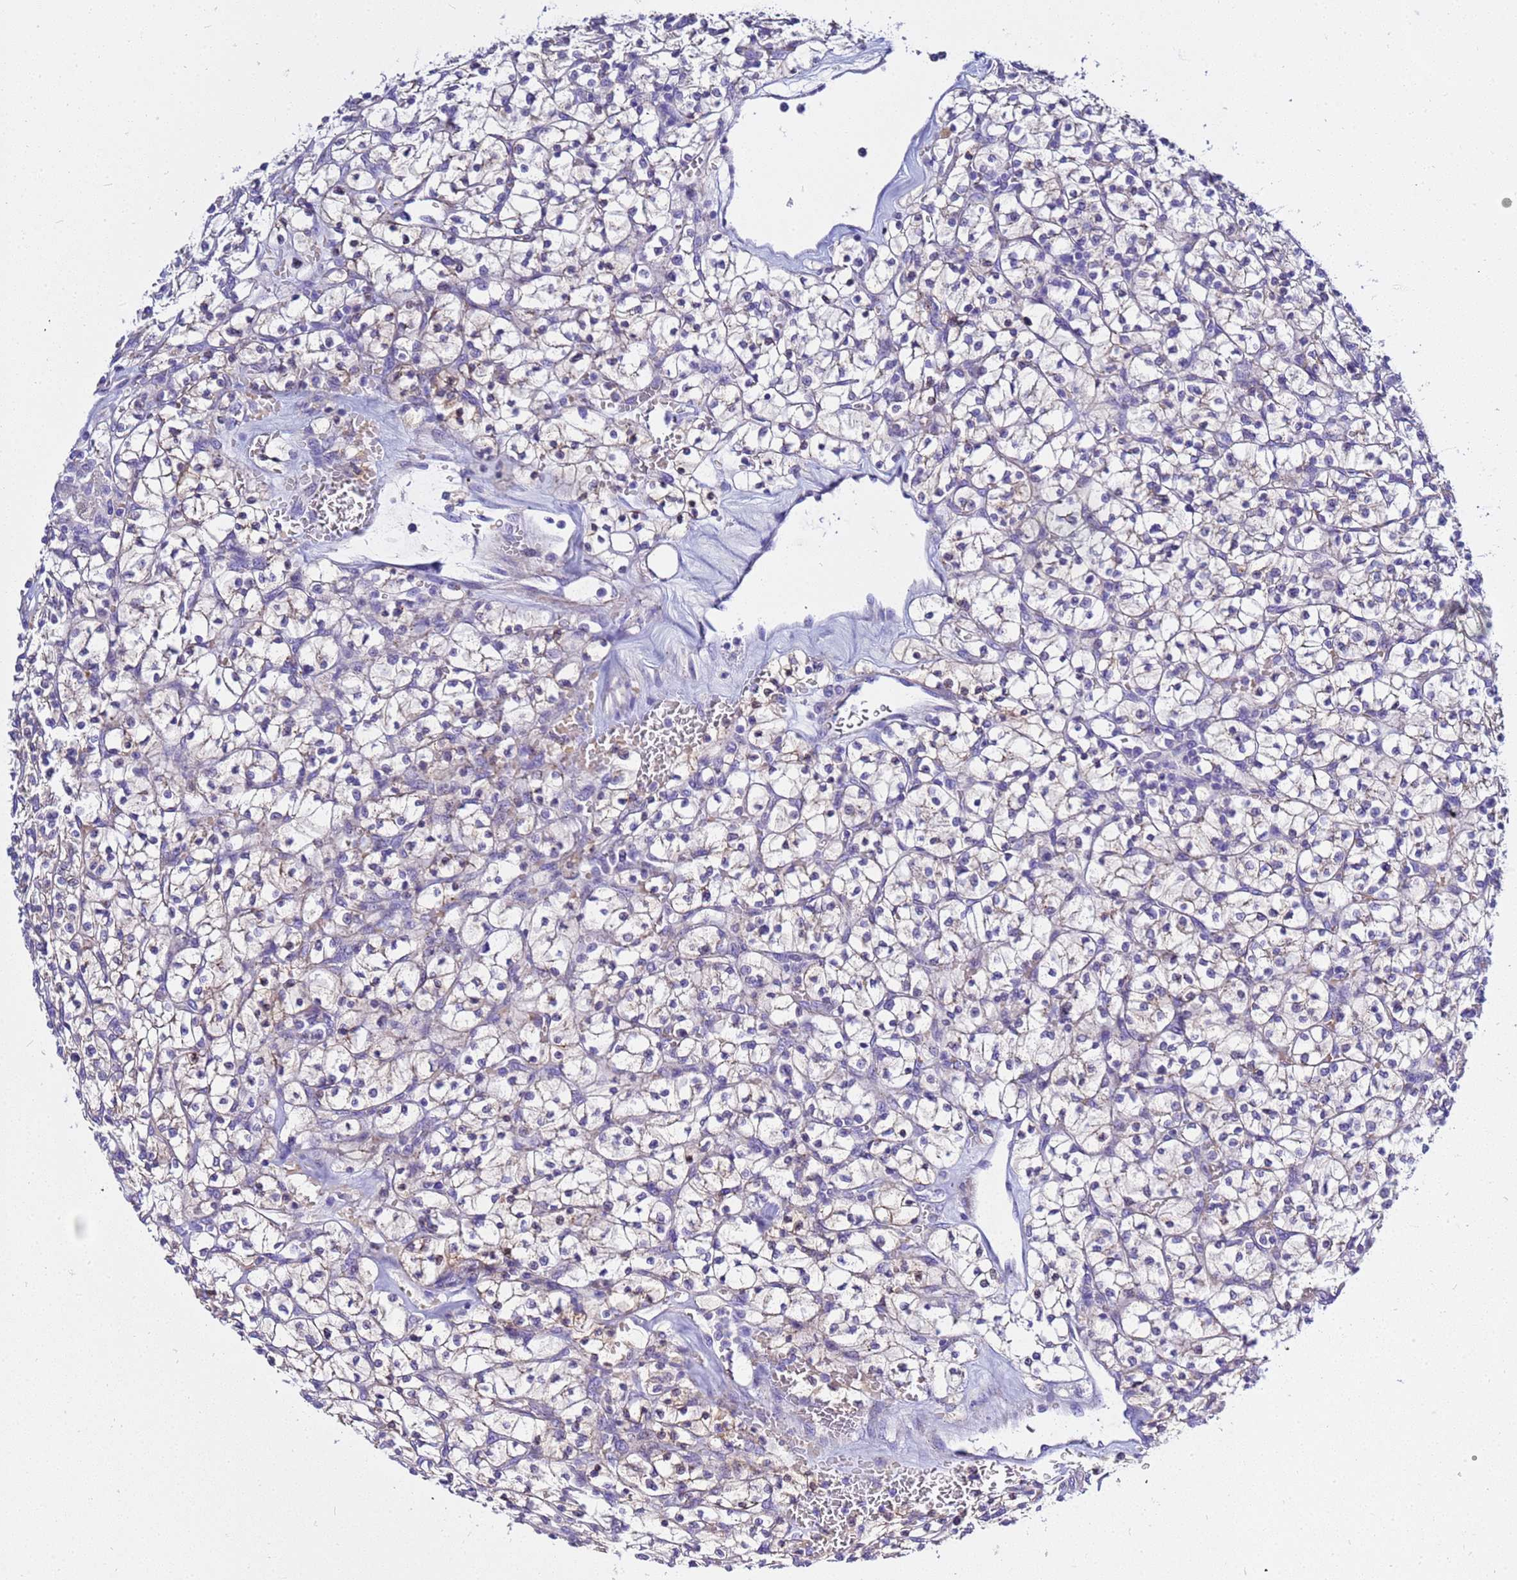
{"staining": {"intensity": "negative", "quantity": "none", "location": "none"}, "tissue": "renal cancer", "cell_type": "Tumor cells", "image_type": "cancer", "snomed": [{"axis": "morphology", "description": "Adenocarcinoma, NOS"}, {"axis": "topography", "description": "Kidney"}], "caption": "The micrograph demonstrates no staining of tumor cells in renal cancer.", "gene": "USP18", "patient": {"sex": "female", "age": 64}}